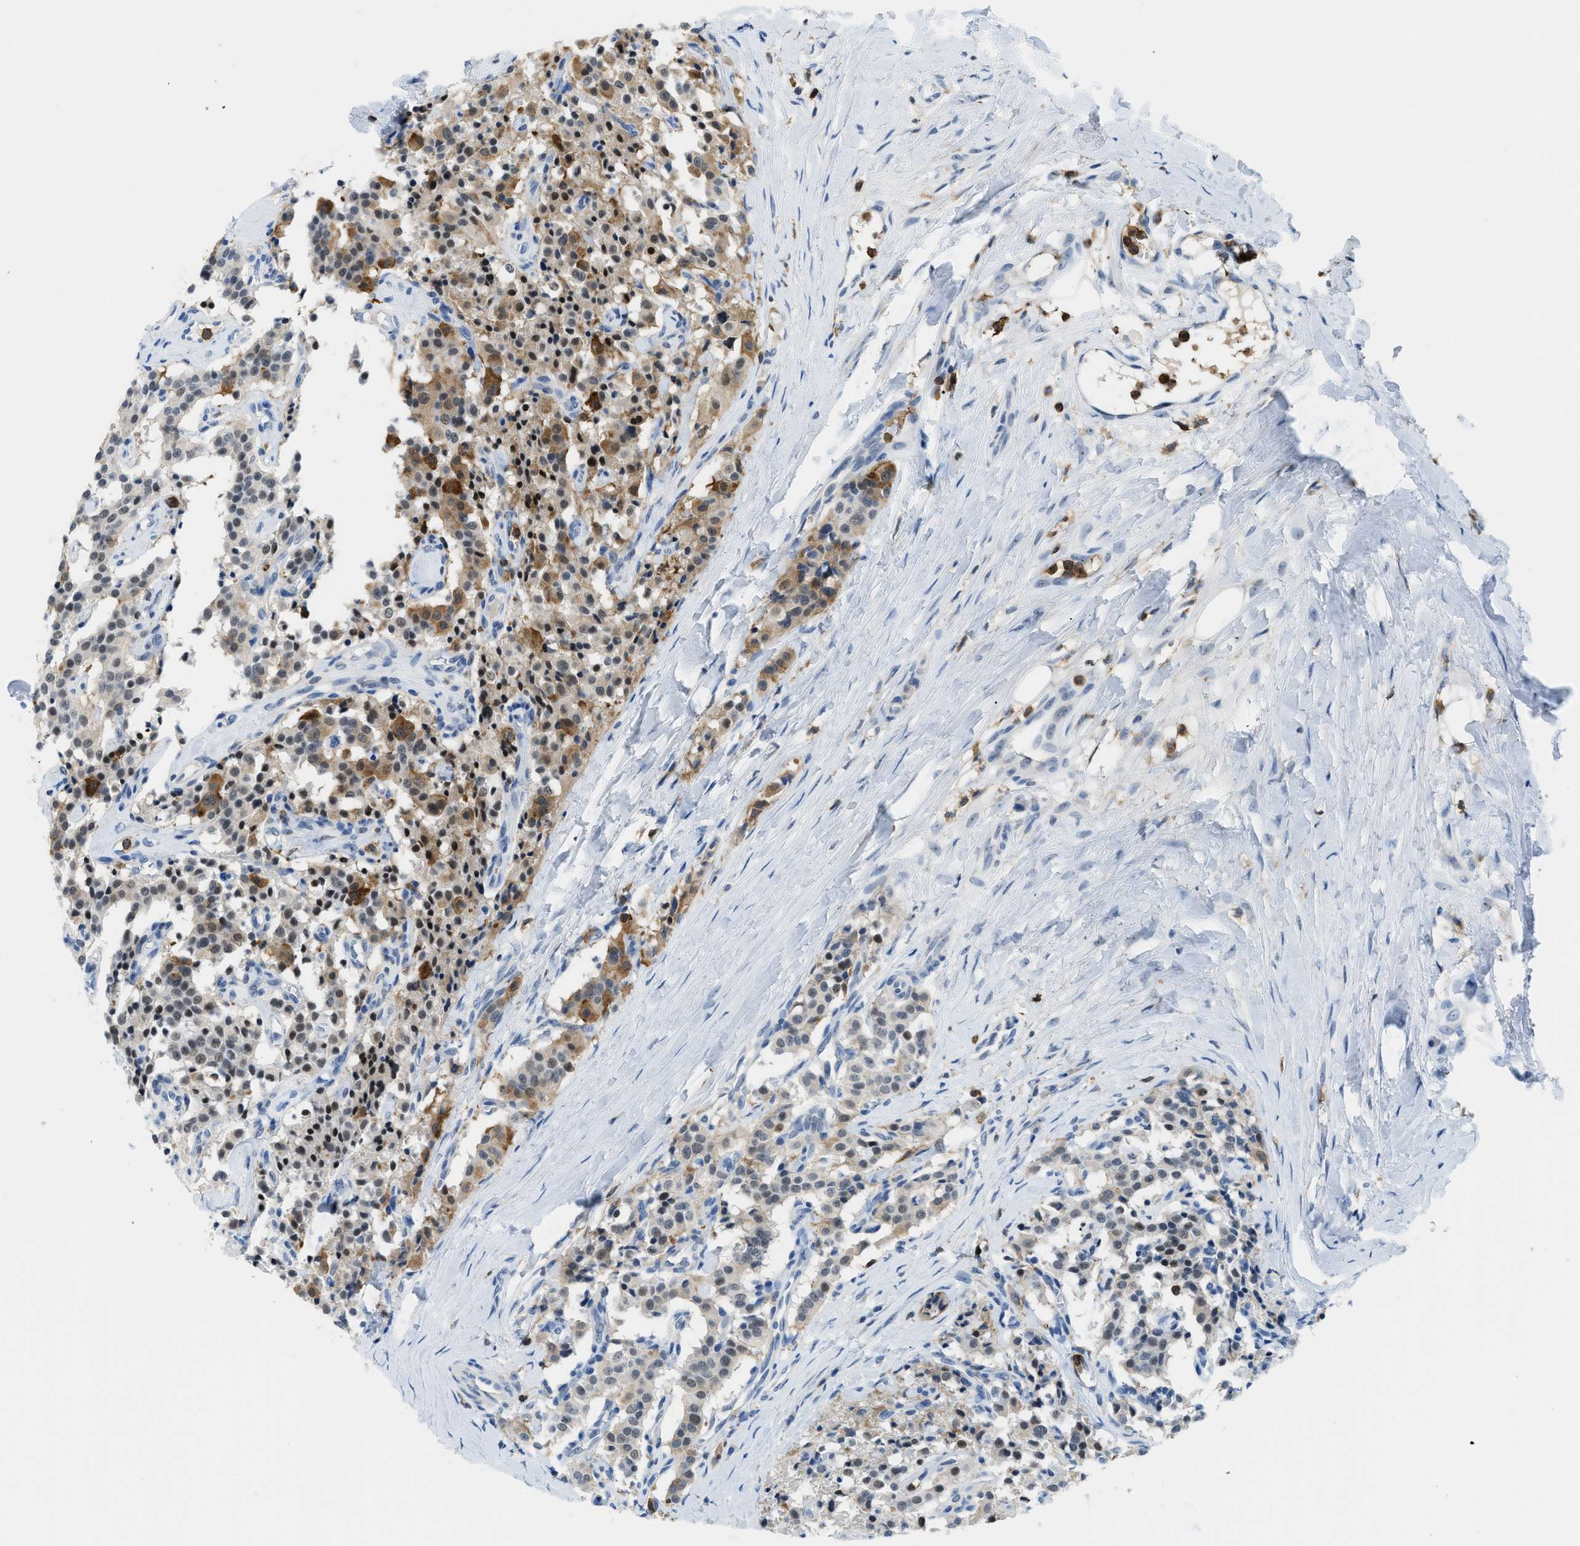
{"staining": {"intensity": "moderate", "quantity": "25%-75%", "location": "cytoplasmic/membranous,nuclear"}, "tissue": "carcinoid", "cell_type": "Tumor cells", "image_type": "cancer", "snomed": [{"axis": "morphology", "description": "Carcinoid, malignant, NOS"}, {"axis": "topography", "description": "Lung"}], "caption": "High-power microscopy captured an immunohistochemistry photomicrograph of carcinoid, revealing moderate cytoplasmic/membranous and nuclear expression in approximately 25%-75% of tumor cells.", "gene": "FAM151A", "patient": {"sex": "male", "age": 30}}